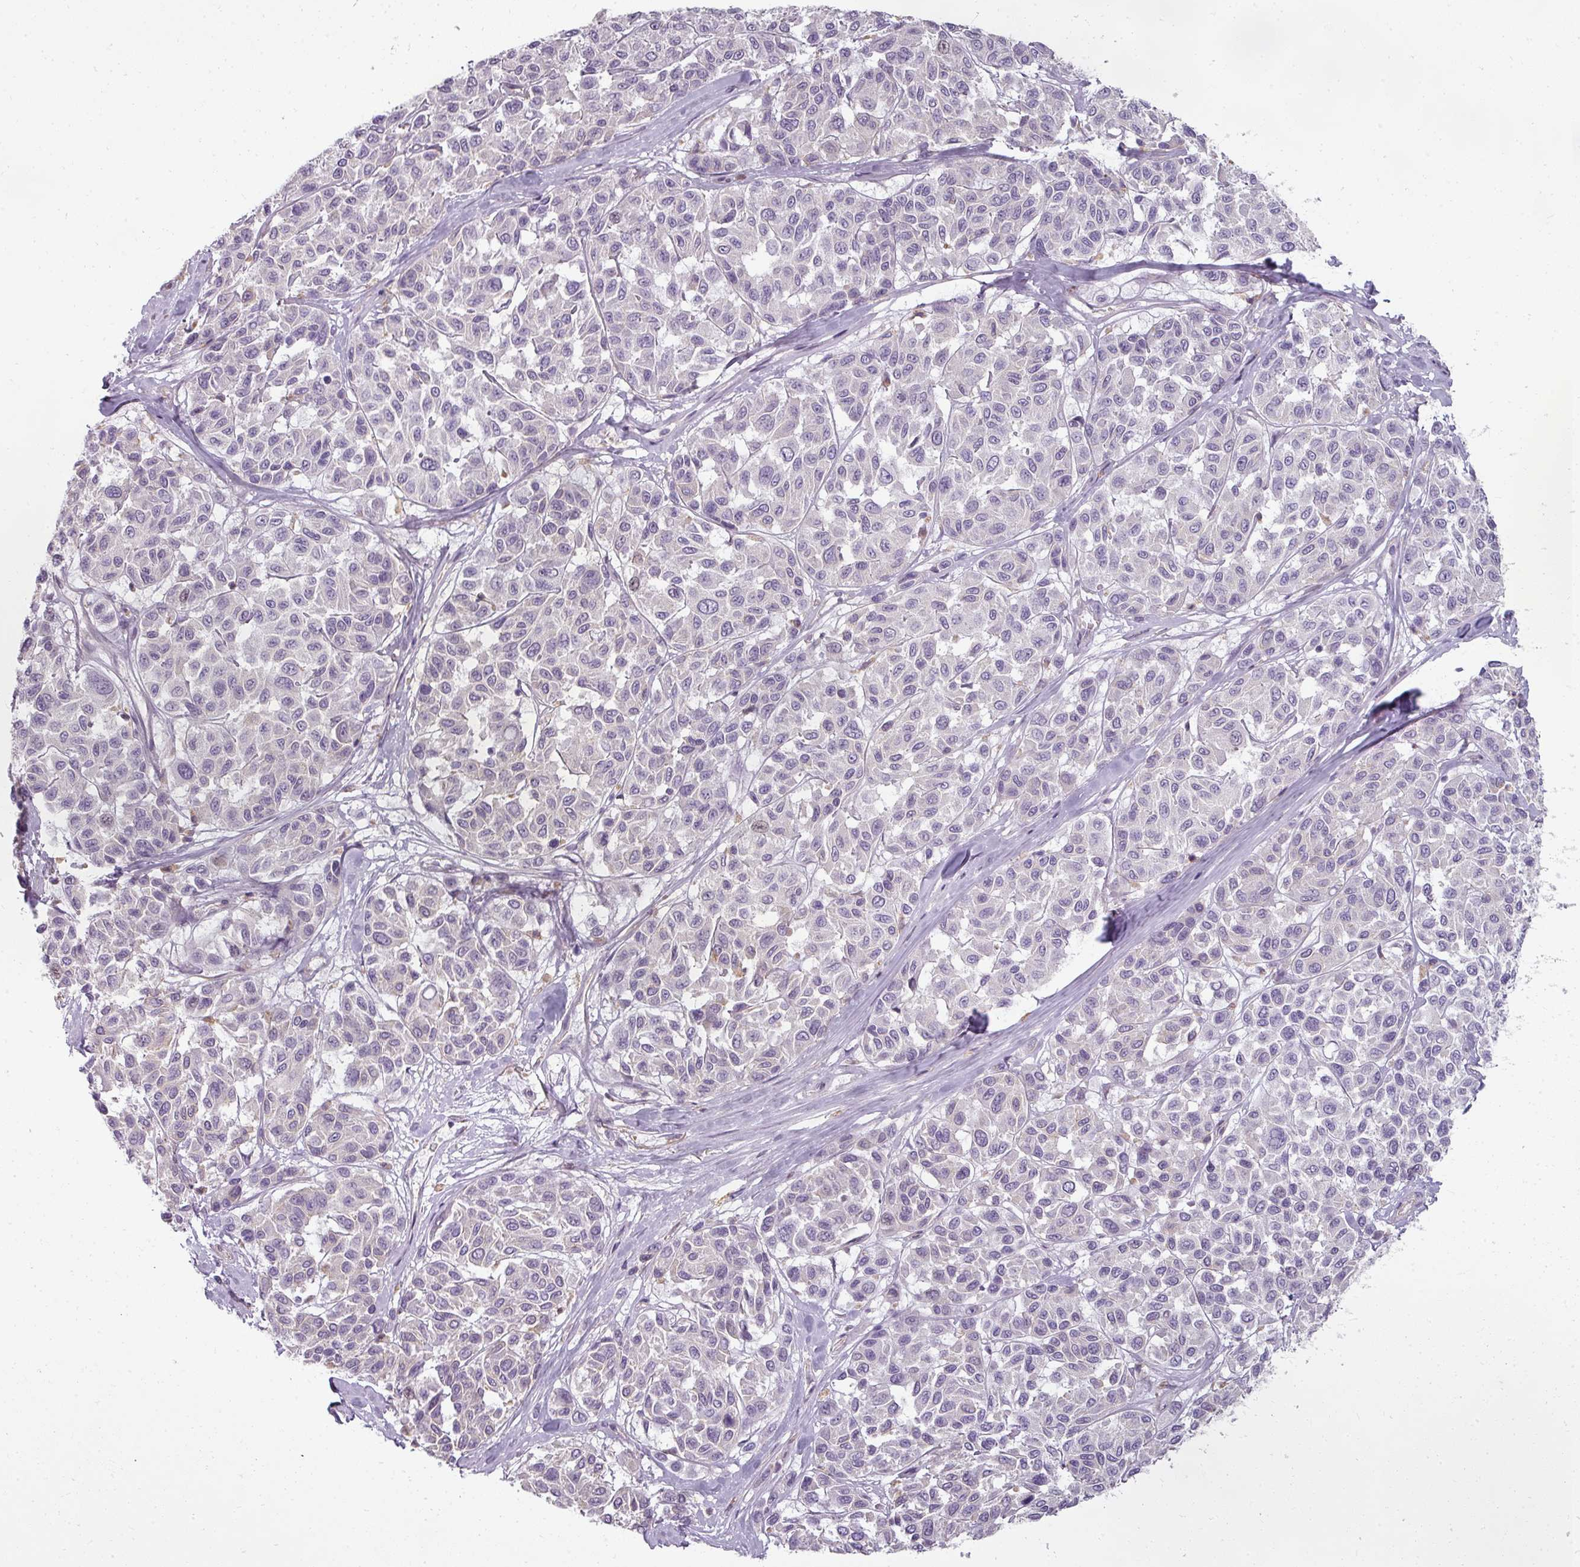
{"staining": {"intensity": "negative", "quantity": "none", "location": "none"}, "tissue": "melanoma", "cell_type": "Tumor cells", "image_type": "cancer", "snomed": [{"axis": "morphology", "description": "Malignant melanoma, NOS"}, {"axis": "topography", "description": "Skin"}], "caption": "Tumor cells are negative for protein expression in human melanoma.", "gene": "ASB1", "patient": {"sex": "female", "age": 66}}